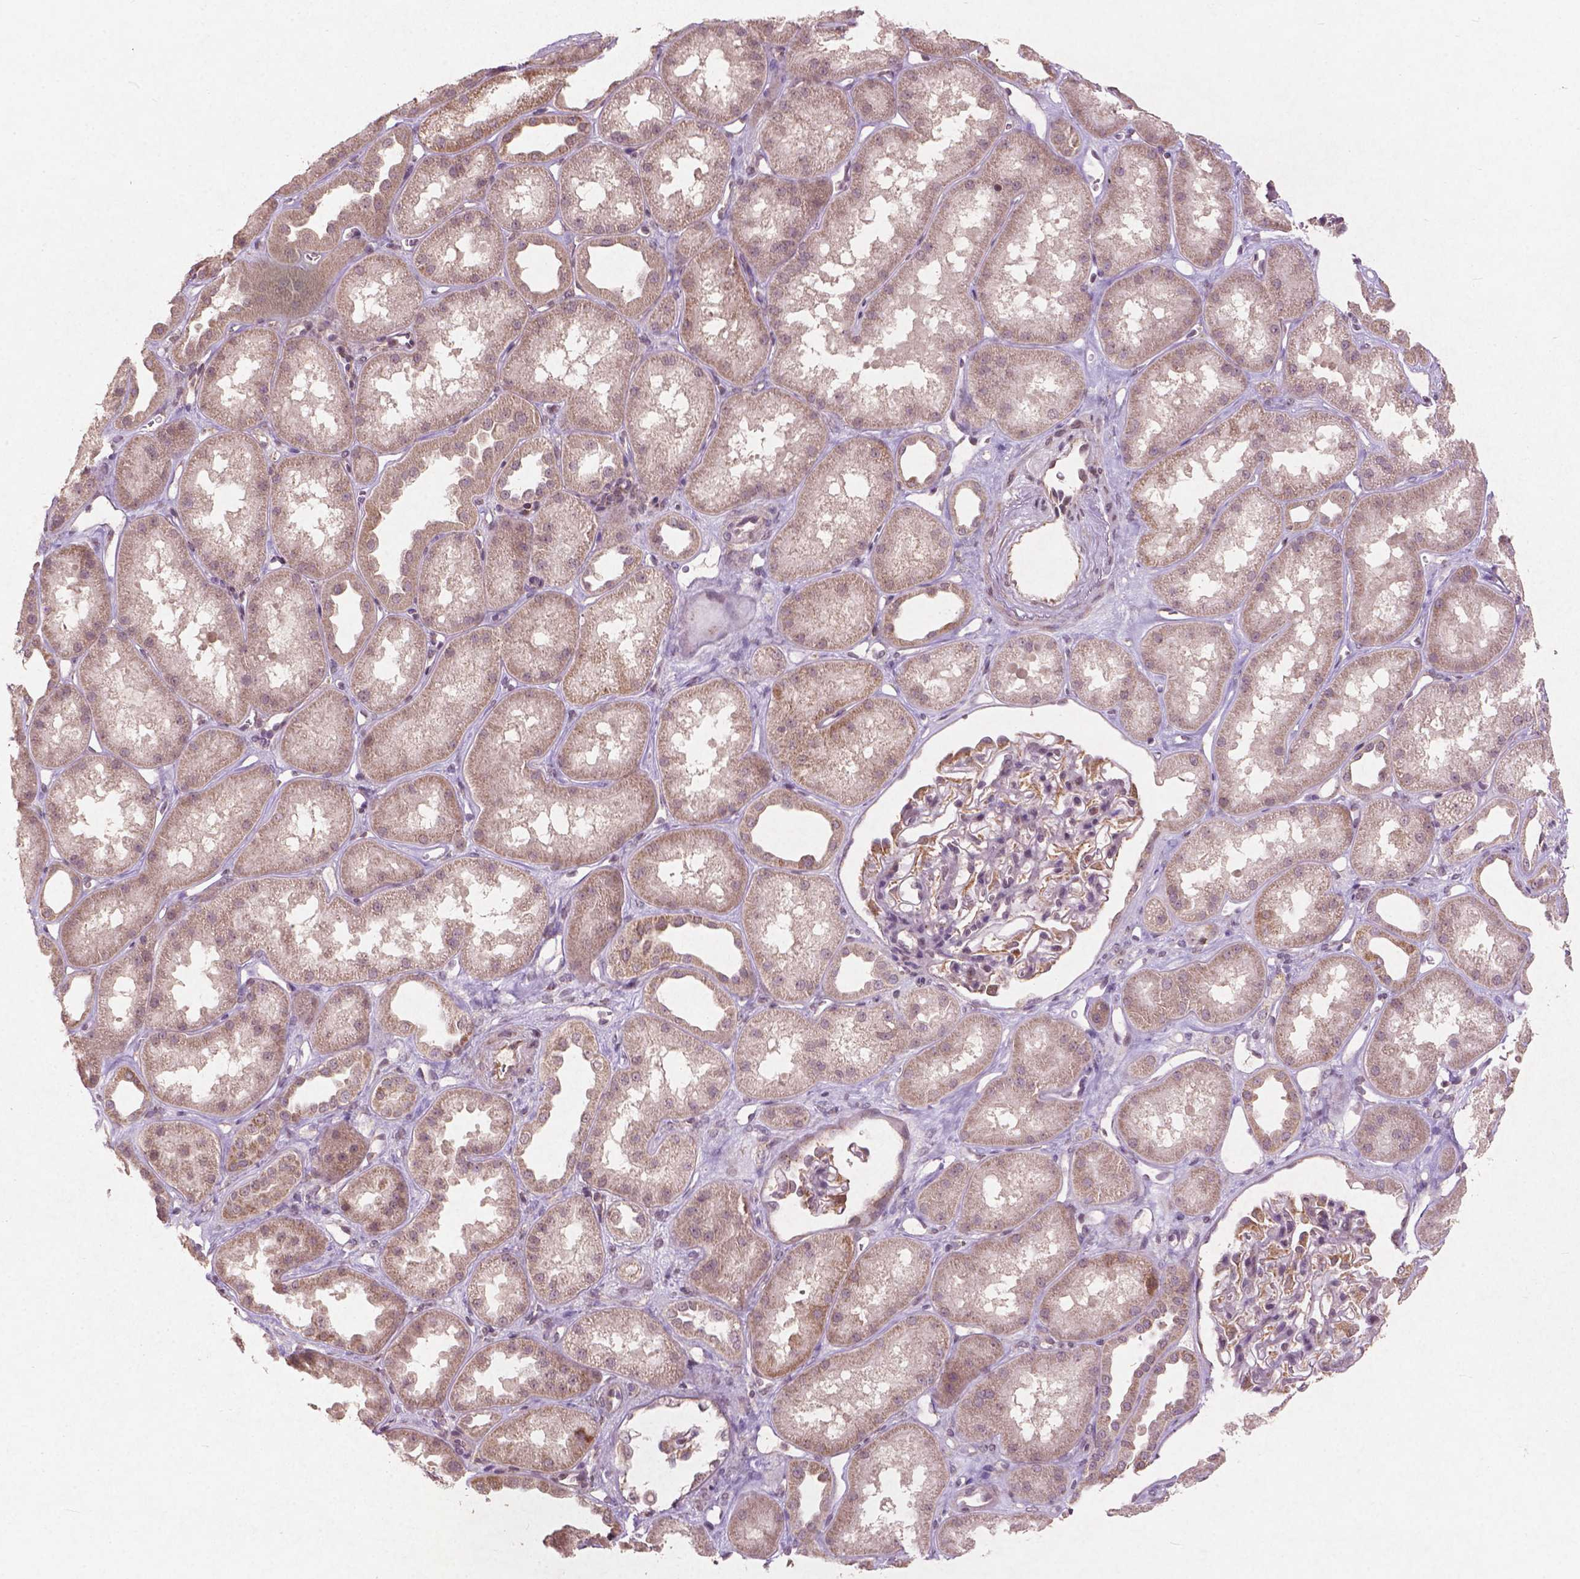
{"staining": {"intensity": "moderate", "quantity": "<25%", "location": "cytoplasmic/membranous"}, "tissue": "kidney", "cell_type": "Cells in glomeruli", "image_type": "normal", "snomed": [{"axis": "morphology", "description": "Normal tissue, NOS"}, {"axis": "topography", "description": "Kidney"}], "caption": "This histopathology image reveals normal kidney stained with immunohistochemistry (IHC) to label a protein in brown. The cytoplasmic/membranous of cells in glomeruli show moderate positivity for the protein. Nuclei are counter-stained blue.", "gene": "SMAD2", "patient": {"sex": "male", "age": 61}}